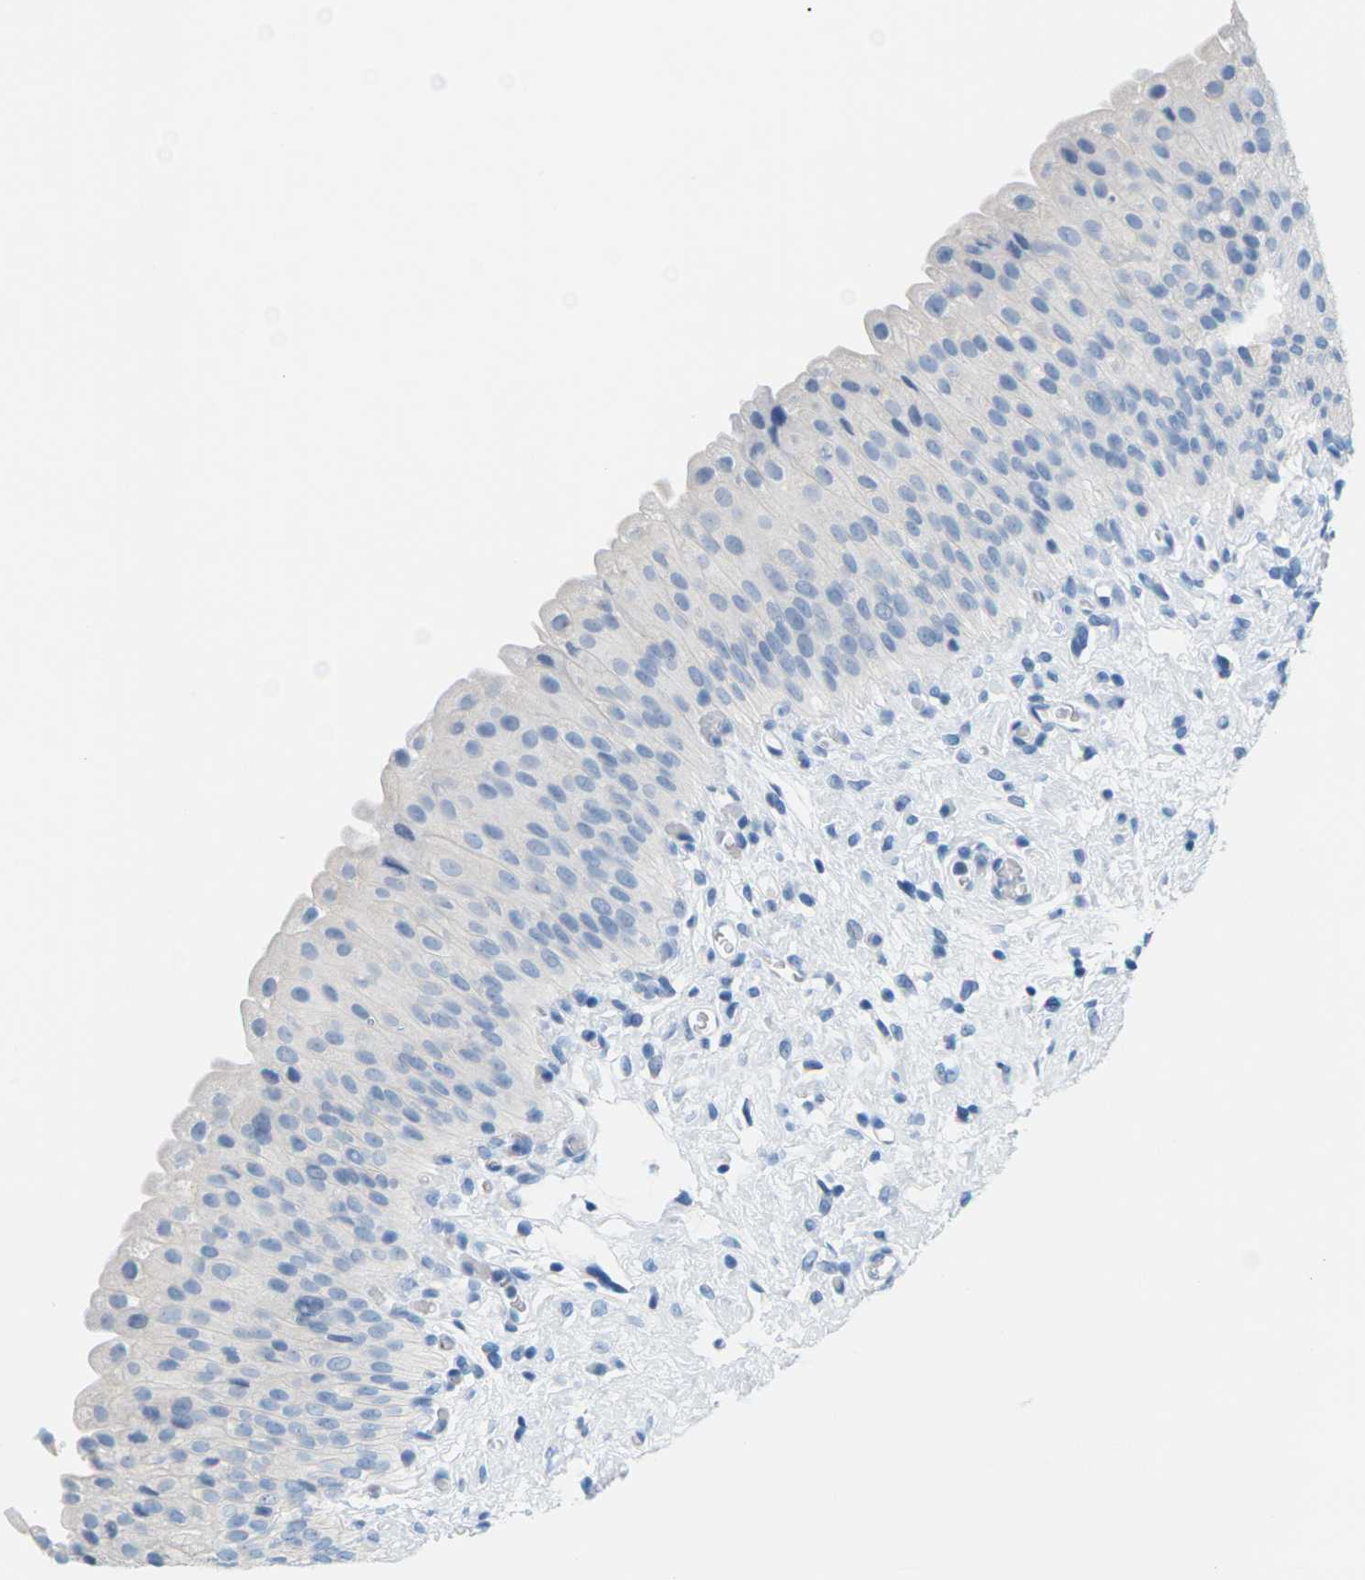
{"staining": {"intensity": "negative", "quantity": "none", "location": "none"}, "tissue": "urinary bladder", "cell_type": "Urothelial cells", "image_type": "normal", "snomed": [{"axis": "morphology", "description": "Normal tissue, NOS"}, {"axis": "morphology", "description": "Urothelial carcinoma, High grade"}, {"axis": "topography", "description": "Urinary bladder"}], "caption": "The micrograph exhibits no staining of urothelial cells in normal urinary bladder. The staining is performed using DAB brown chromogen with nuclei counter-stained in using hematoxylin.", "gene": "SLC12A1", "patient": {"sex": "male", "age": 46}}